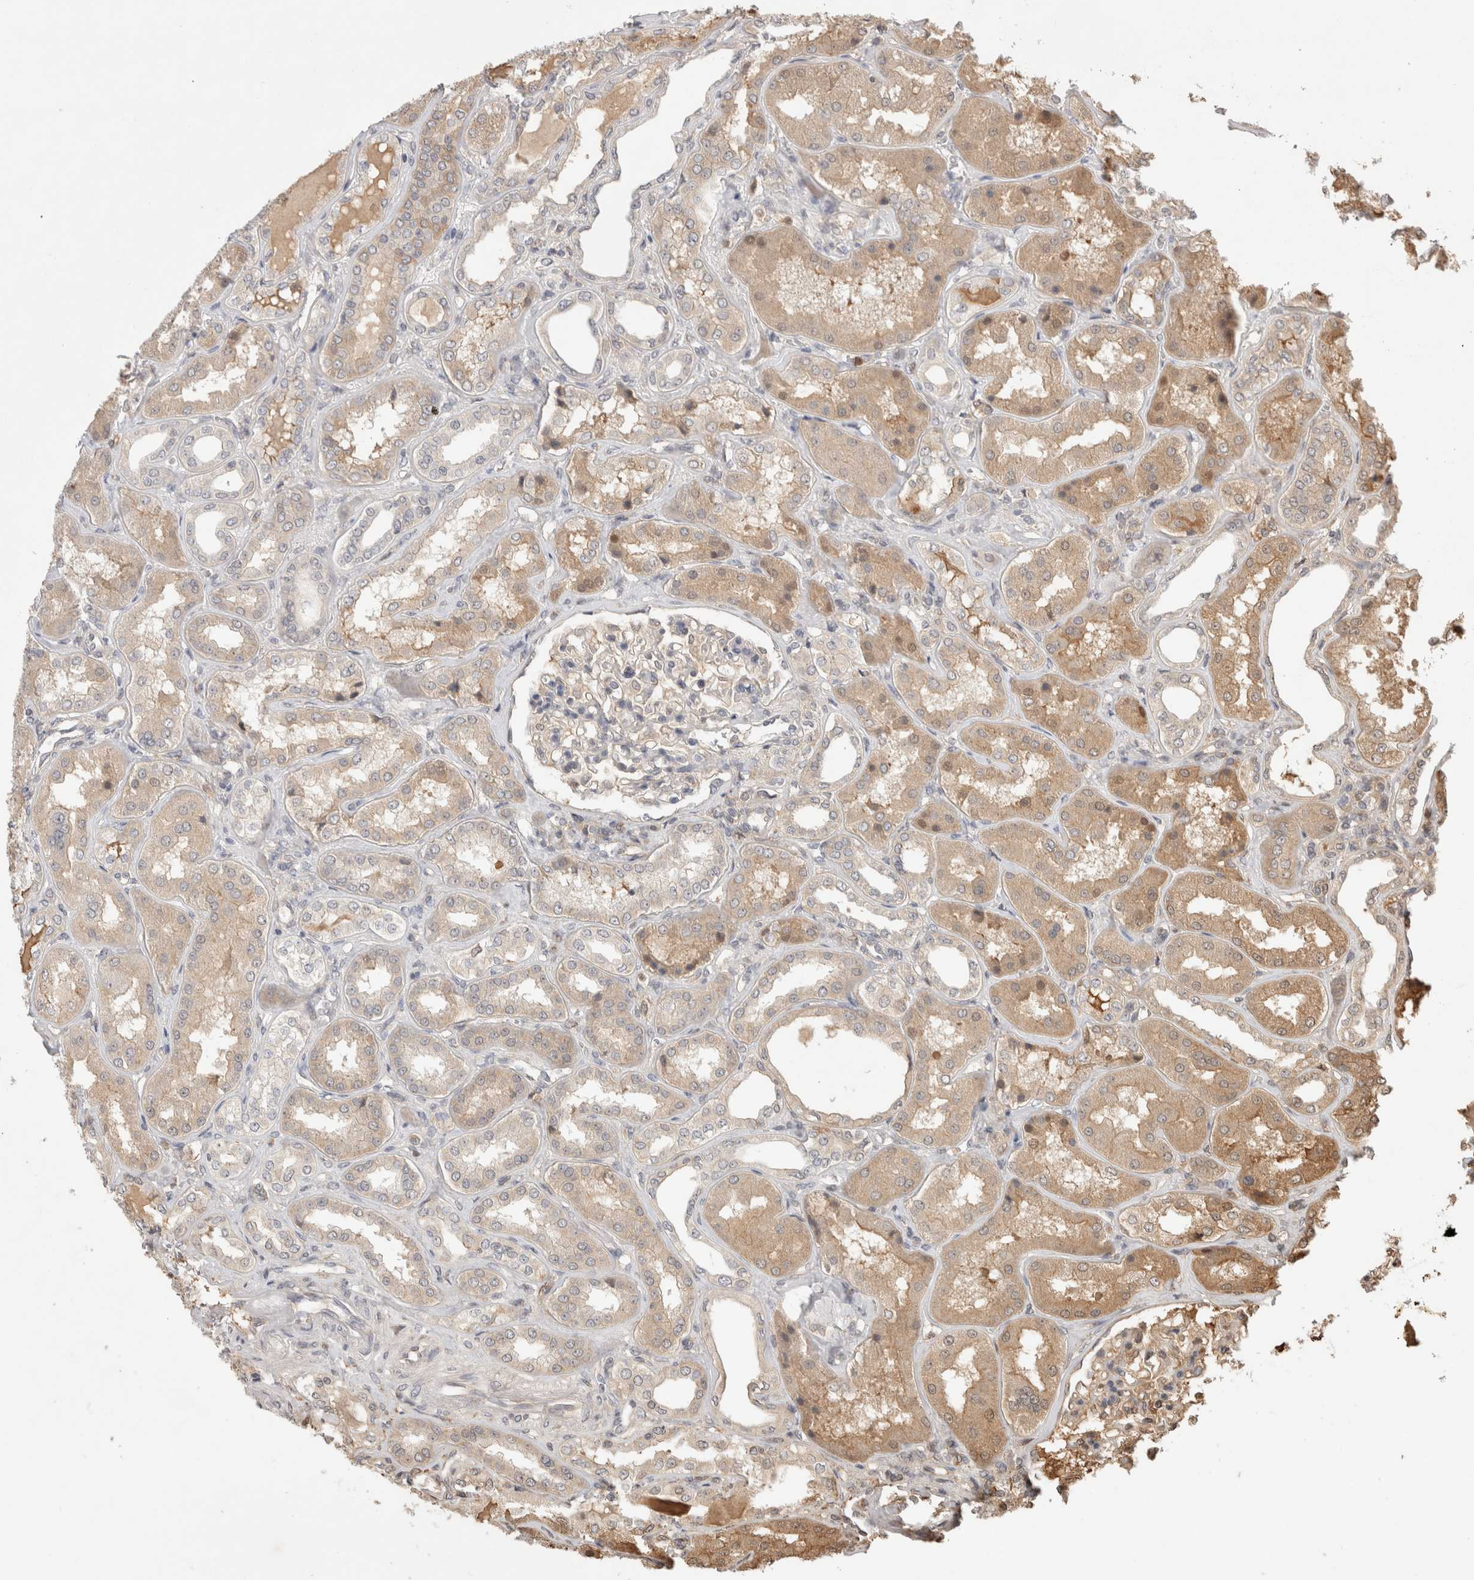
{"staining": {"intensity": "weak", "quantity": "<25%", "location": "cytoplasmic/membranous"}, "tissue": "kidney", "cell_type": "Cells in glomeruli", "image_type": "normal", "snomed": [{"axis": "morphology", "description": "Normal tissue, NOS"}, {"axis": "topography", "description": "Kidney"}], "caption": "Immunohistochemistry (IHC) histopathology image of unremarkable human kidney stained for a protein (brown), which reveals no expression in cells in glomeruli.", "gene": "PRMT3", "patient": {"sex": "female", "age": 56}}